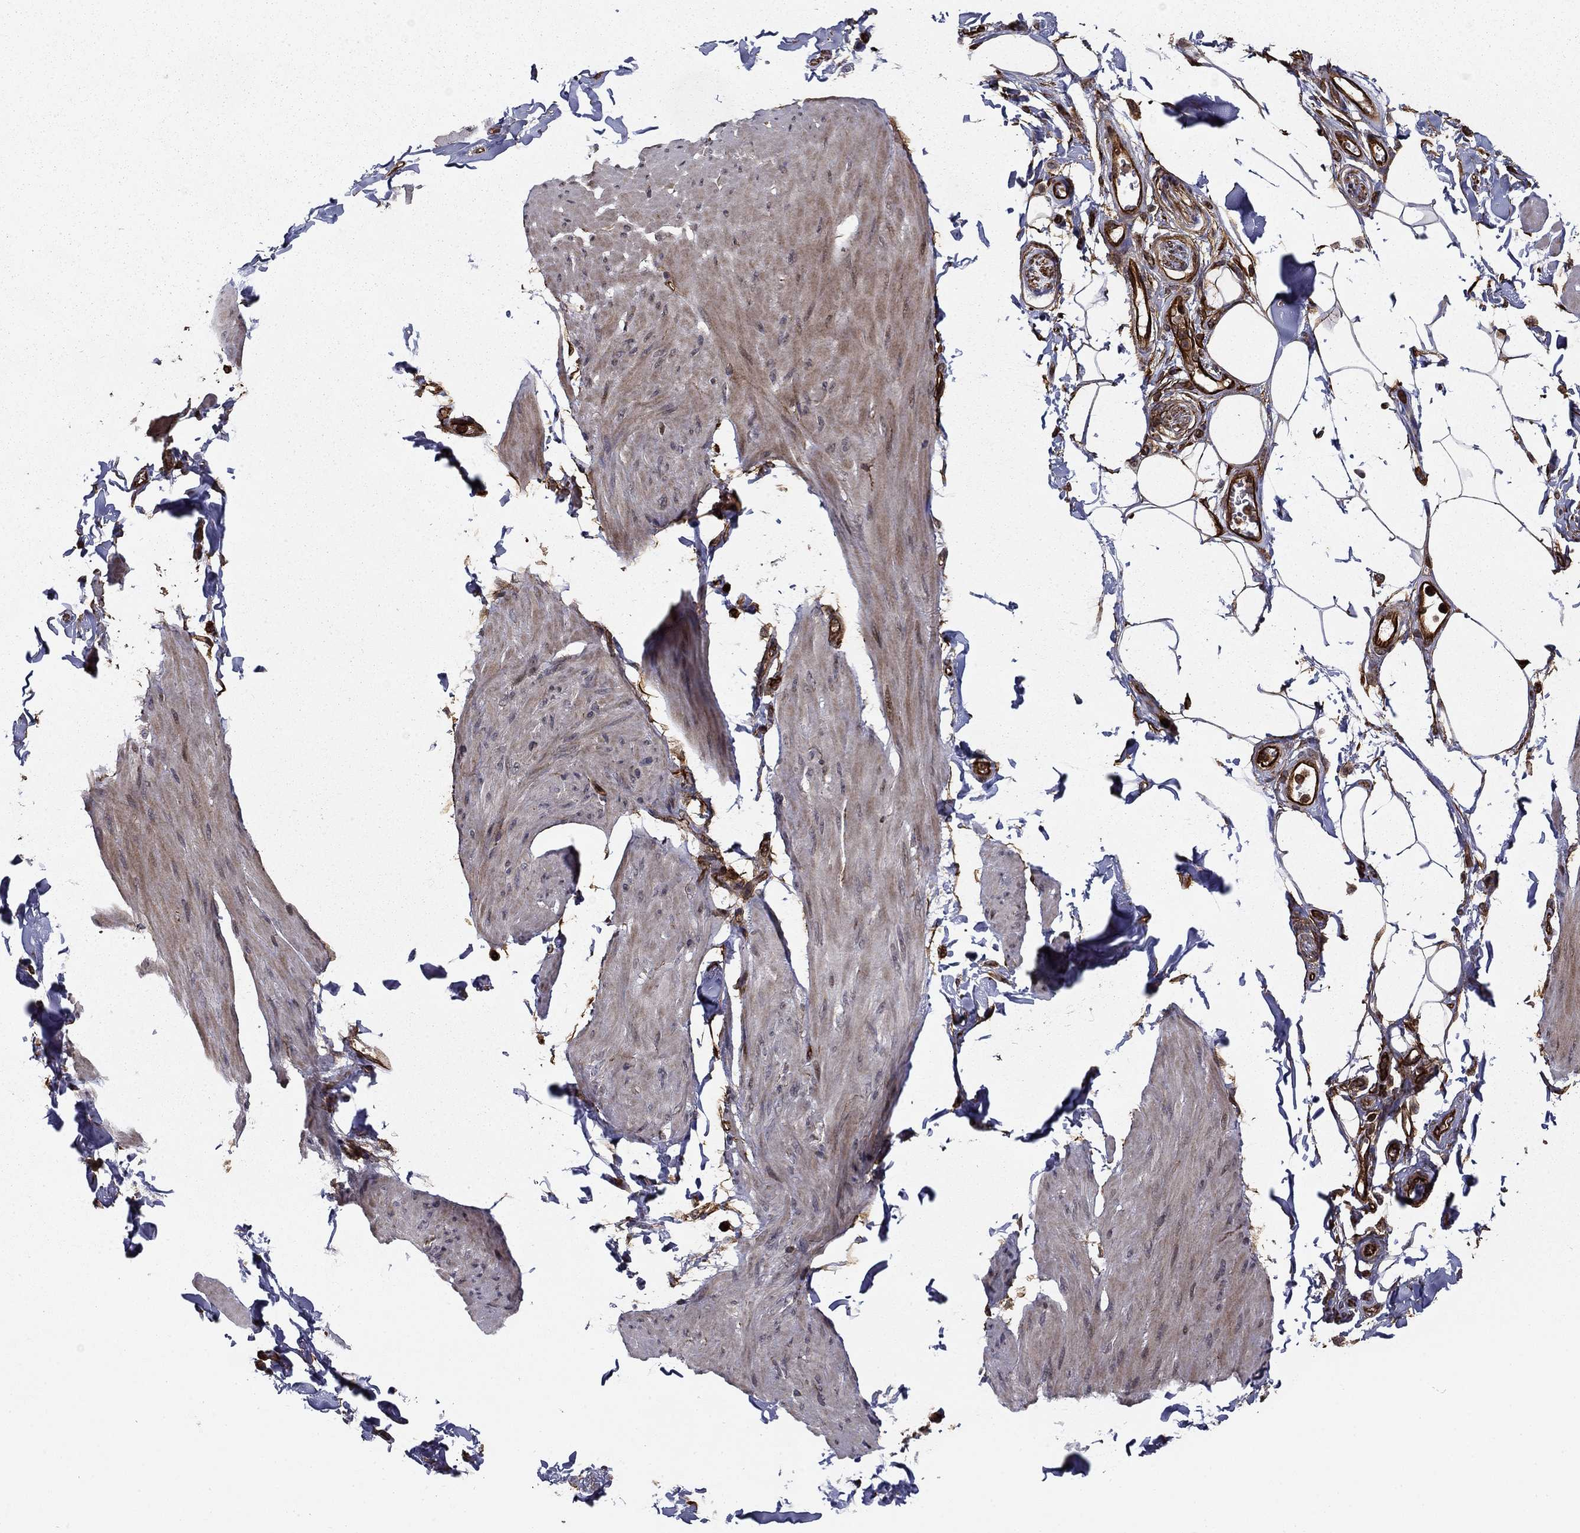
{"staining": {"intensity": "weak", "quantity": "<25%", "location": "cytoplasmic/membranous"}, "tissue": "smooth muscle", "cell_type": "Smooth muscle cells", "image_type": "normal", "snomed": [{"axis": "morphology", "description": "Normal tissue, NOS"}, {"axis": "topography", "description": "Adipose tissue"}, {"axis": "topography", "description": "Smooth muscle"}, {"axis": "topography", "description": "Peripheral nerve tissue"}], "caption": "Smooth muscle was stained to show a protein in brown. There is no significant staining in smooth muscle cells. Brightfield microscopy of immunohistochemistry stained with DAB (brown) and hematoxylin (blue), captured at high magnification.", "gene": "ADM", "patient": {"sex": "male", "age": 83}}